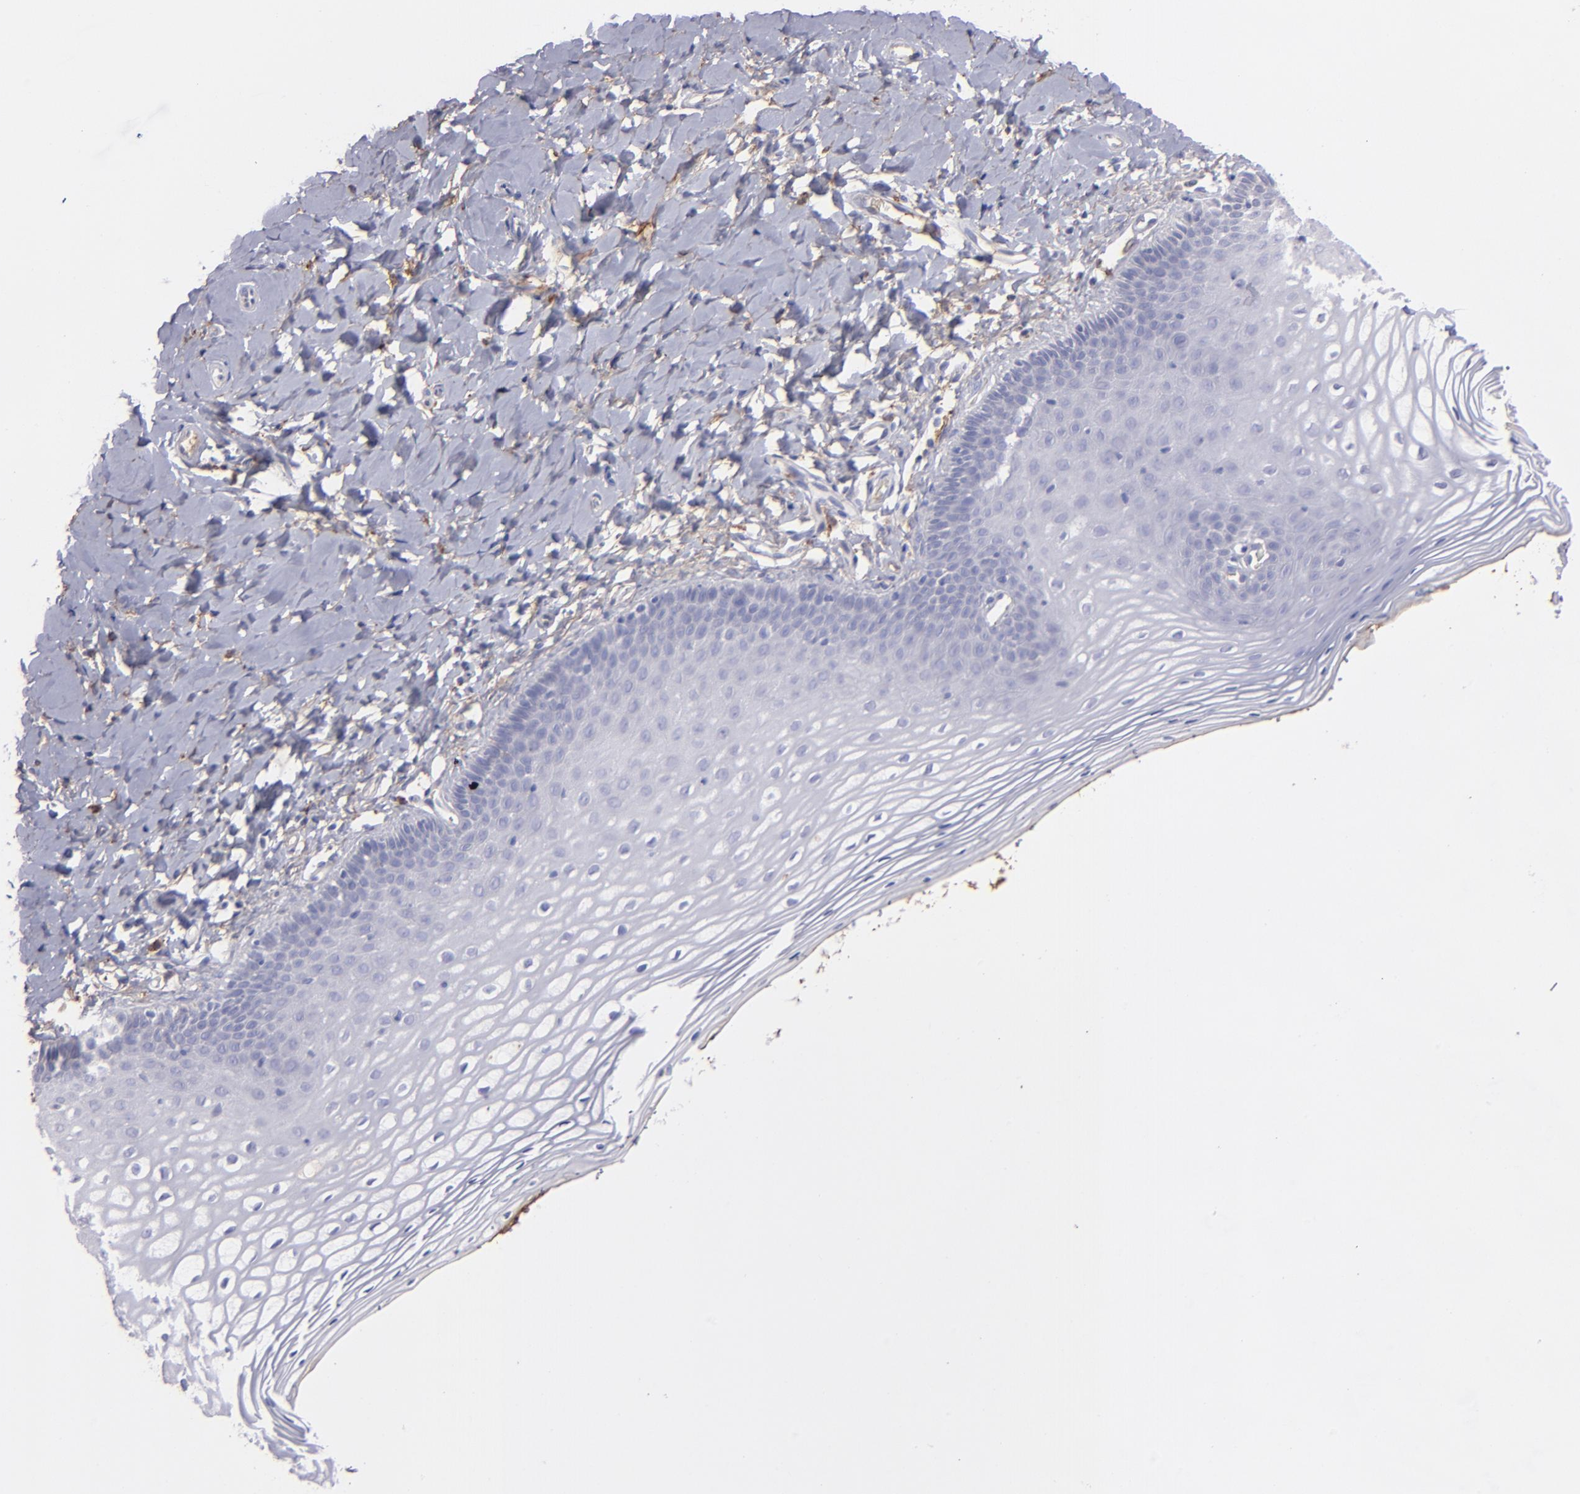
{"staining": {"intensity": "moderate", "quantity": "<25%", "location": "nuclear"}, "tissue": "vagina", "cell_type": "Squamous epithelial cells", "image_type": "normal", "snomed": [{"axis": "morphology", "description": "Normal tissue, NOS"}, {"axis": "topography", "description": "Vagina"}], "caption": "A low amount of moderate nuclear expression is appreciated in approximately <25% of squamous epithelial cells in unremarkable vagina.", "gene": "C1QA", "patient": {"sex": "female", "age": 55}}